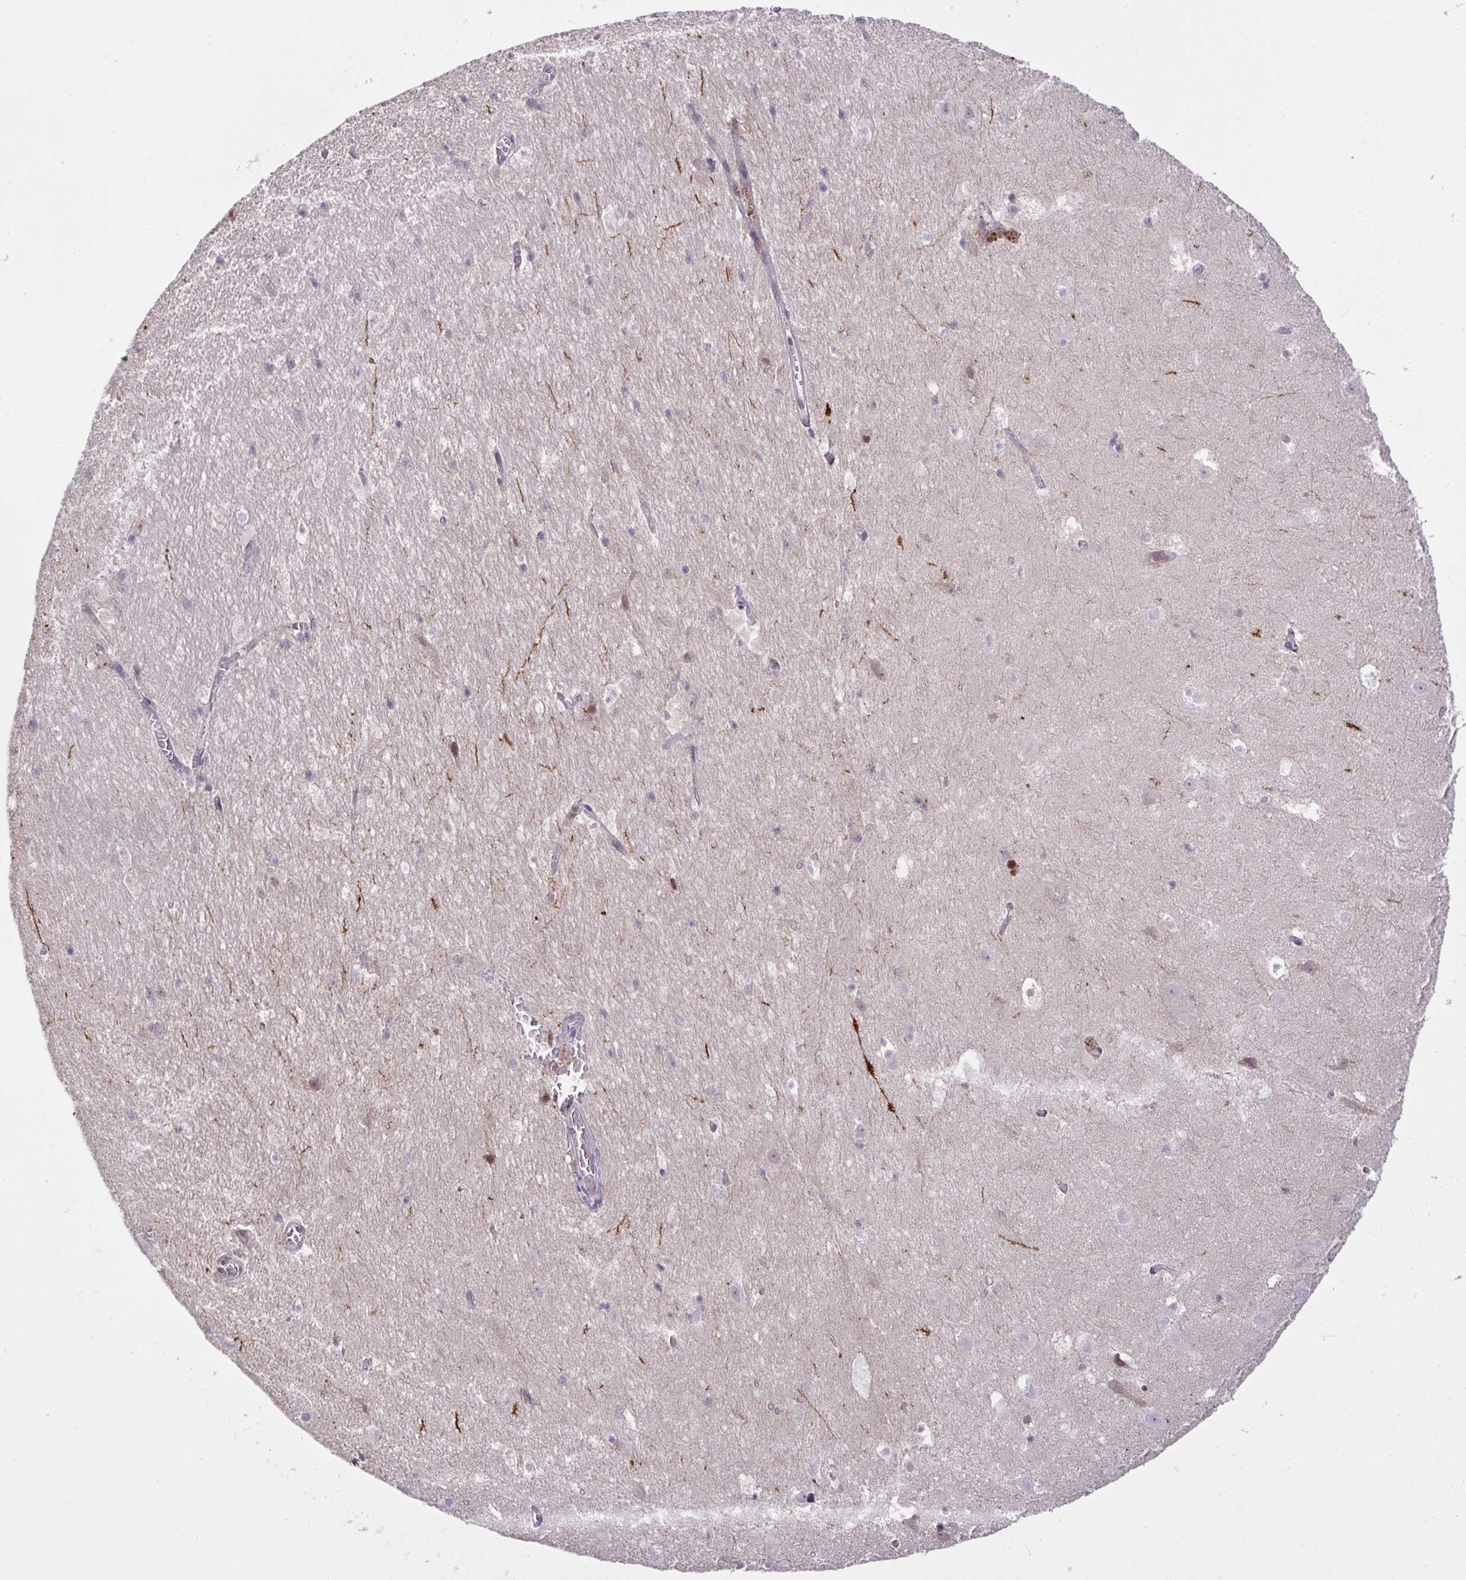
{"staining": {"intensity": "moderate", "quantity": "<25%", "location": "nuclear"}, "tissue": "hippocampus", "cell_type": "Glial cells", "image_type": "normal", "snomed": [{"axis": "morphology", "description": "Normal tissue, NOS"}, {"axis": "topography", "description": "Hippocampus"}], "caption": "The histopathology image reveals immunohistochemical staining of unremarkable hippocampus. There is moderate nuclear staining is seen in approximately <25% of glial cells. Immunohistochemistry (ihc) stains the protein in brown and the nuclei are stained blue.", "gene": "KLF2", "patient": {"sex": "female", "age": 52}}